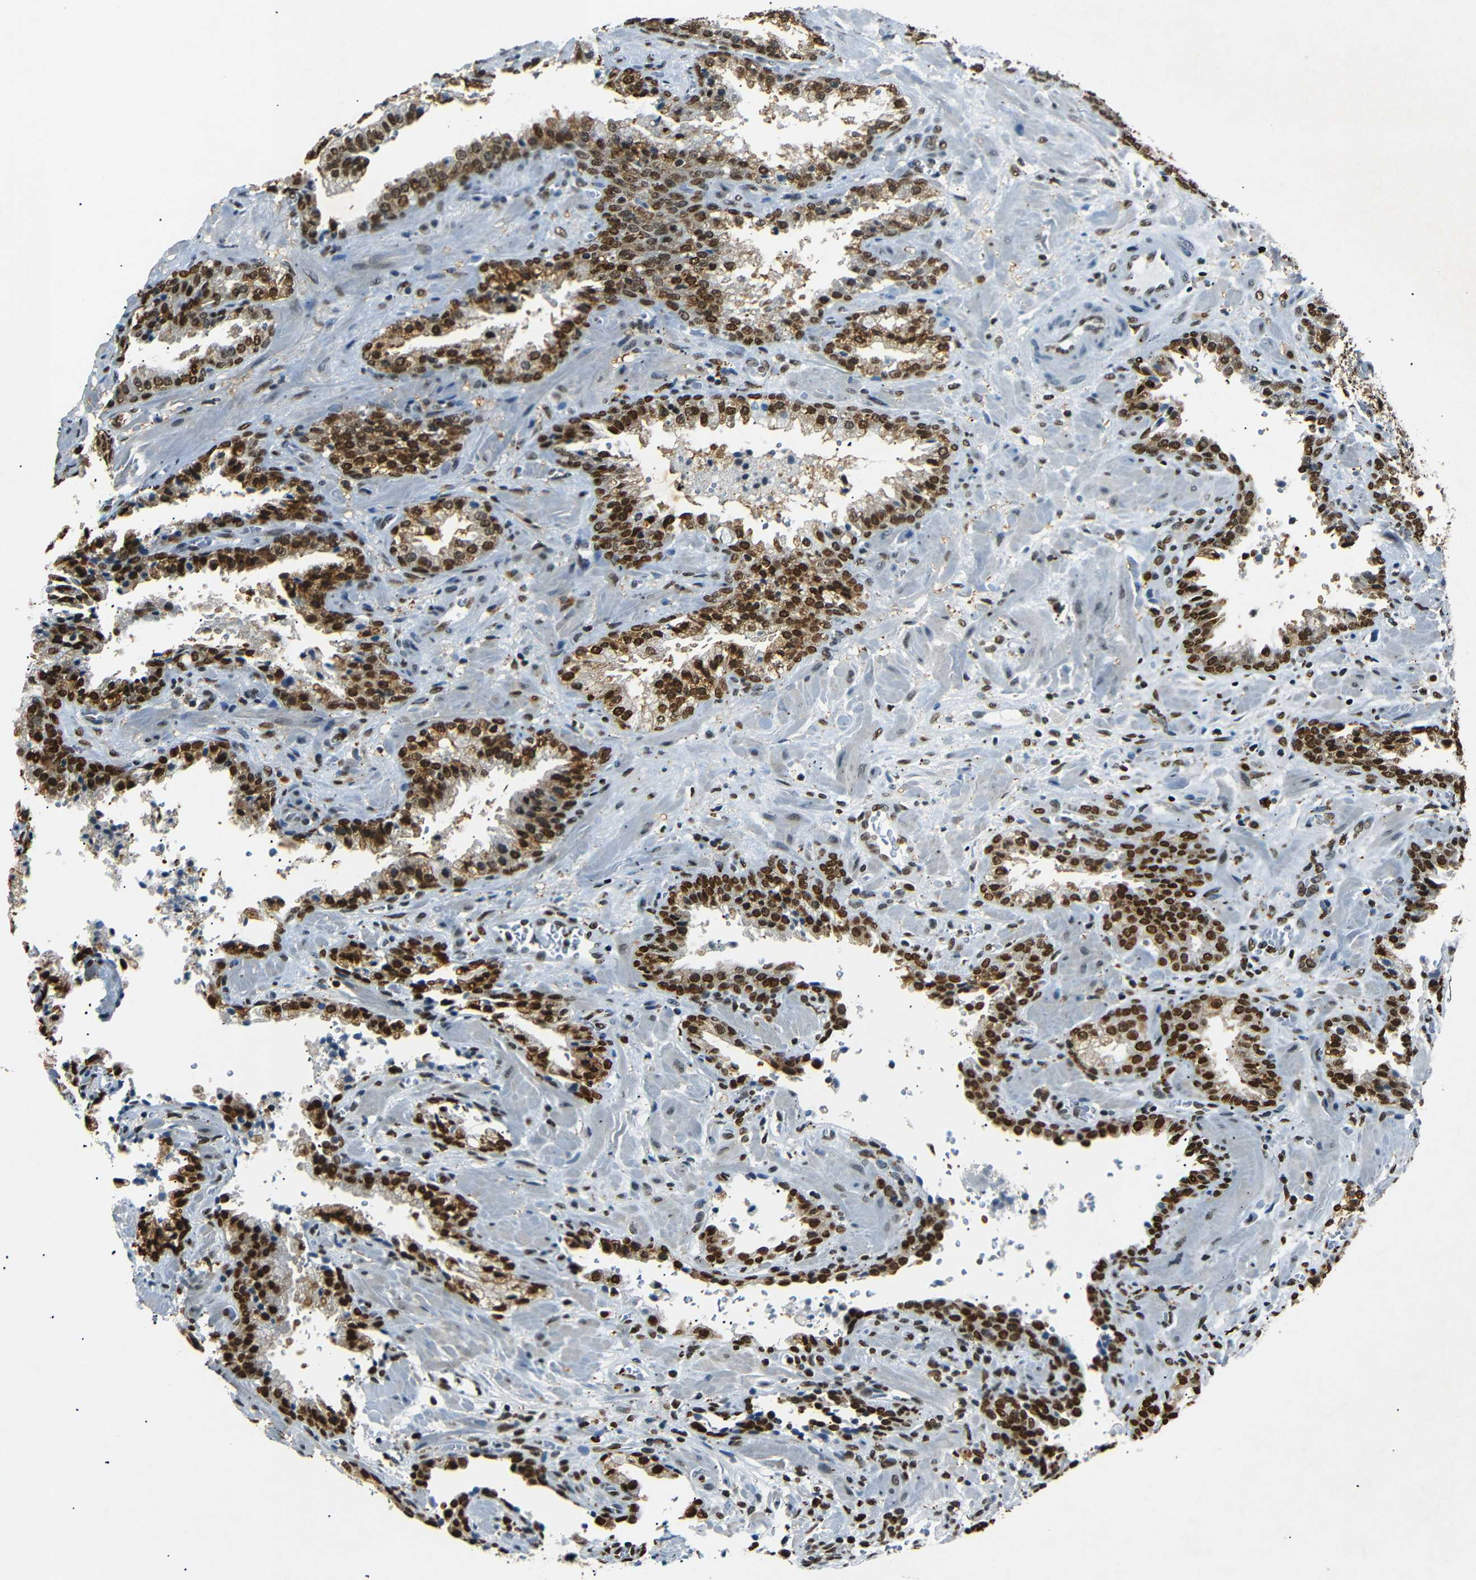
{"staining": {"intensity": "strong", "quantity": ">75%", "location": "nuclear"}, "tissue": "prostate cancer", "cell_type": "Tumor cells", "image_type": "cancer", "snomed": [{"axis": "morphology", "description": "Adenocarcinoma, High grade"}, {"axis": "topography", "description": "Prostate"}], "caption": "Prostate high-grade adenocarcinoma was stained to show a protein in brown. There is high levels of strong nuclear expression in about >75% of tumor cells. The staining is performed using DAB brown chromogen to label protein expression. The nuclei are counter-stained blue using hematoxylin.", "gene": "HMGN1", "patient": {"sex": "male", "age": 58}}